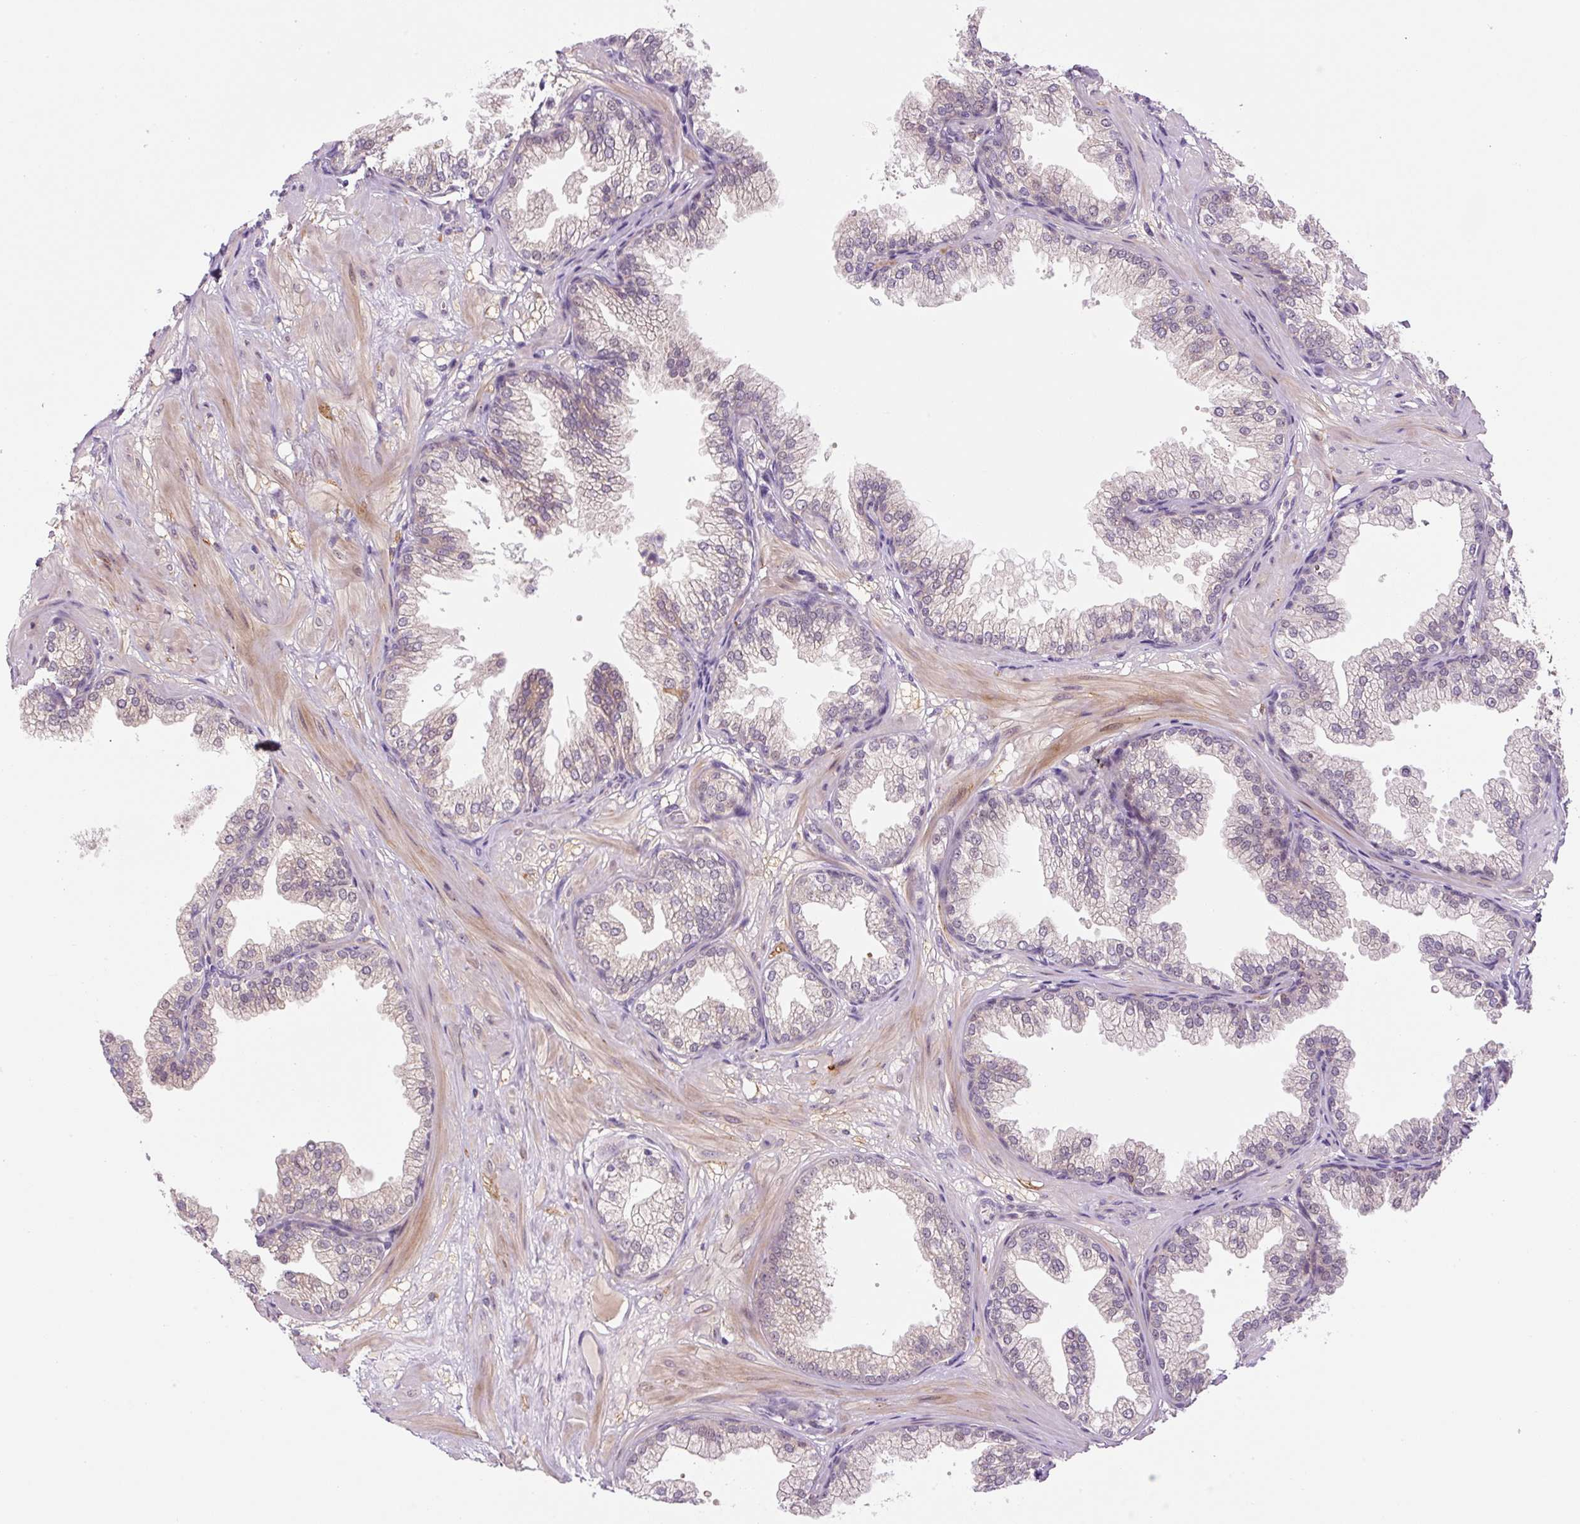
{"staining": {"intensity": "weak", "quantity": "<25%", "location": "cytoplasmic/membranous"}, "tissue": "prostate", "cell_type": "Glandular cells", "image_type": "normal", "snomed": [{"axis": "morphology", "description": "Normal tissue, NOS"}, {"axis": "topography", "description": "Prostate"}], "caption": "Immunohistochemistry micrograph of unremarkable prostate stained for a protein (brown), which reveals no positivity in glandular cells.", "gene": "PRKAA2", "patient": {"sex": "male", "age": 37}}